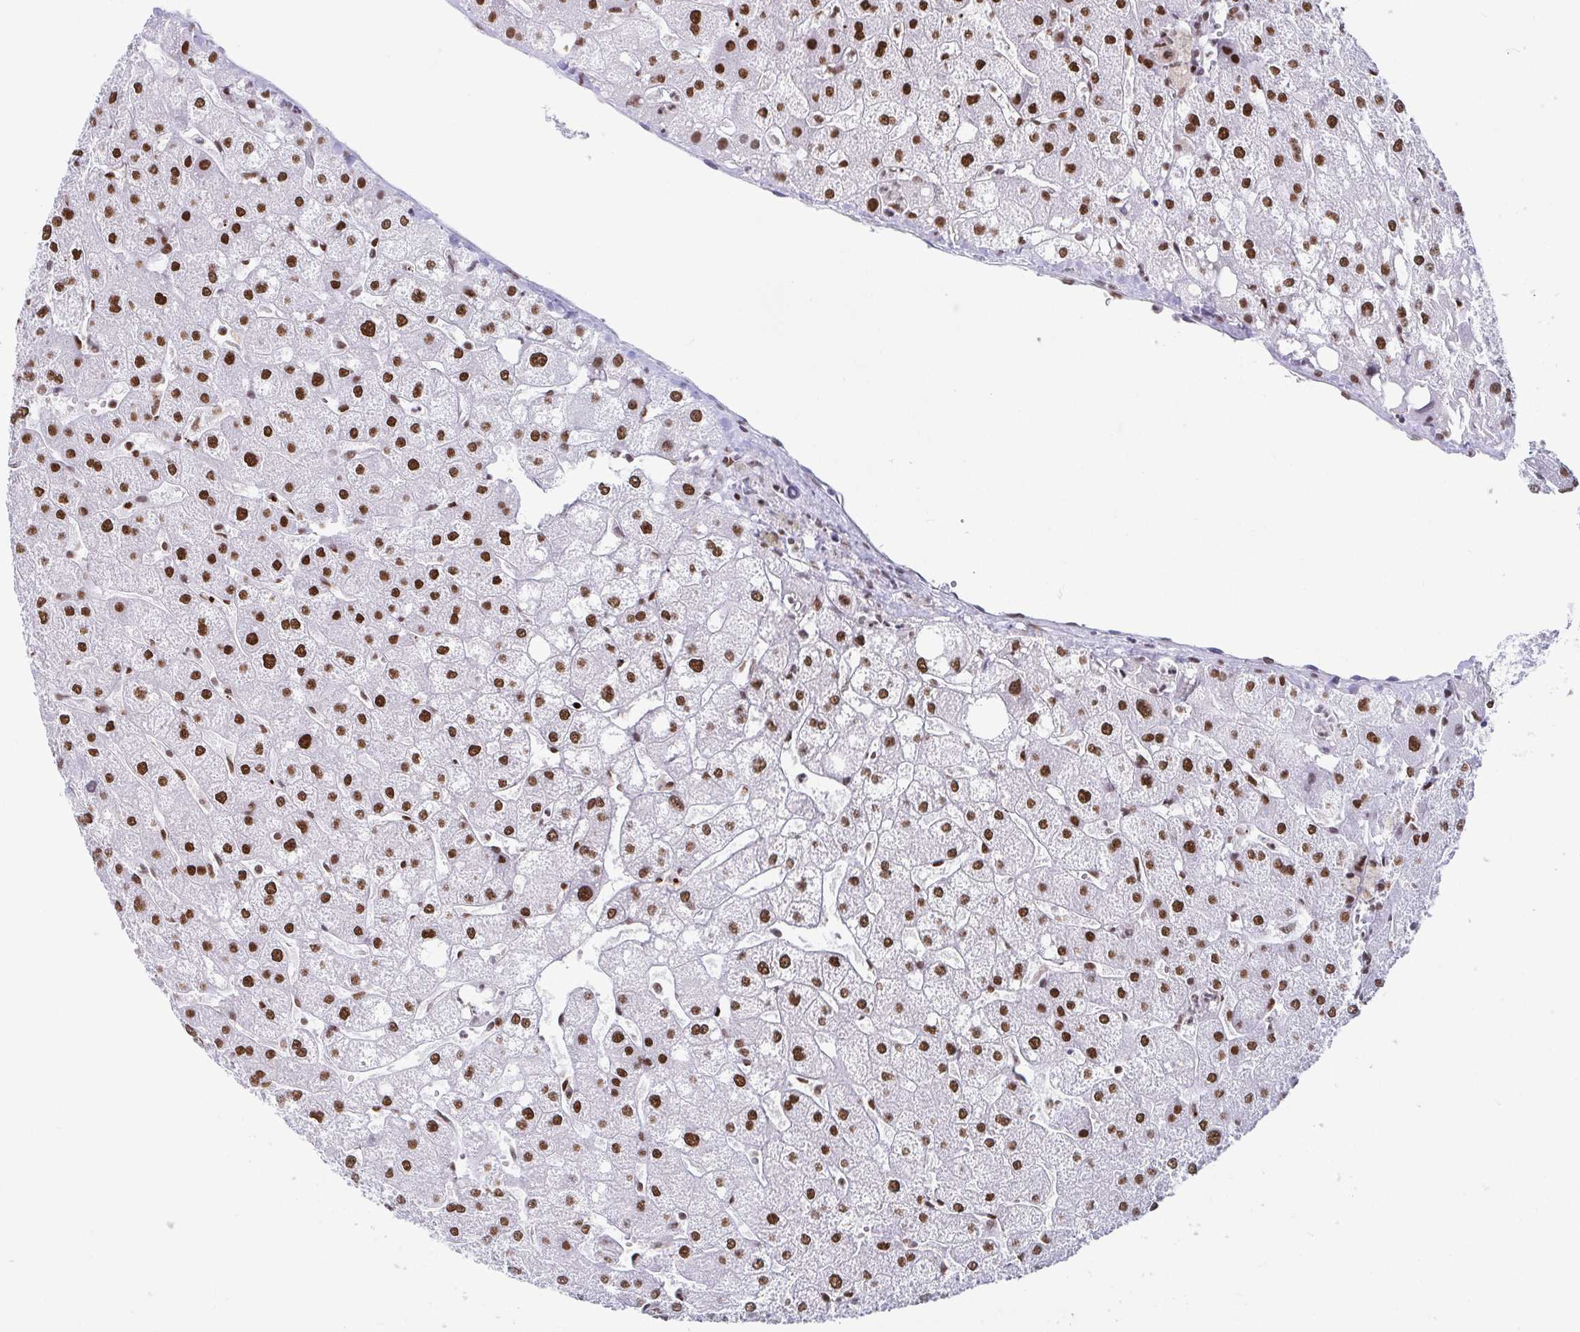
{"staining": {"intensity": "moderate", "quantity": ">75%", "location": "nuclear"}, "tissue": "liver", "cell_type": "Cholangiocytes", "image_type": "normal", "snomed": [{"axis": "morphology", "description": "Normal tissue, NOS"}, {"axis": "topography", "description": "Liver"}], "caption": "This image displays IHC staining of benign human liver, with medium moderate nuclear expression in about >75% of cholangiocytes.", "gene": "EWSR1", "patient": {"sex": "male", "age": 67}}